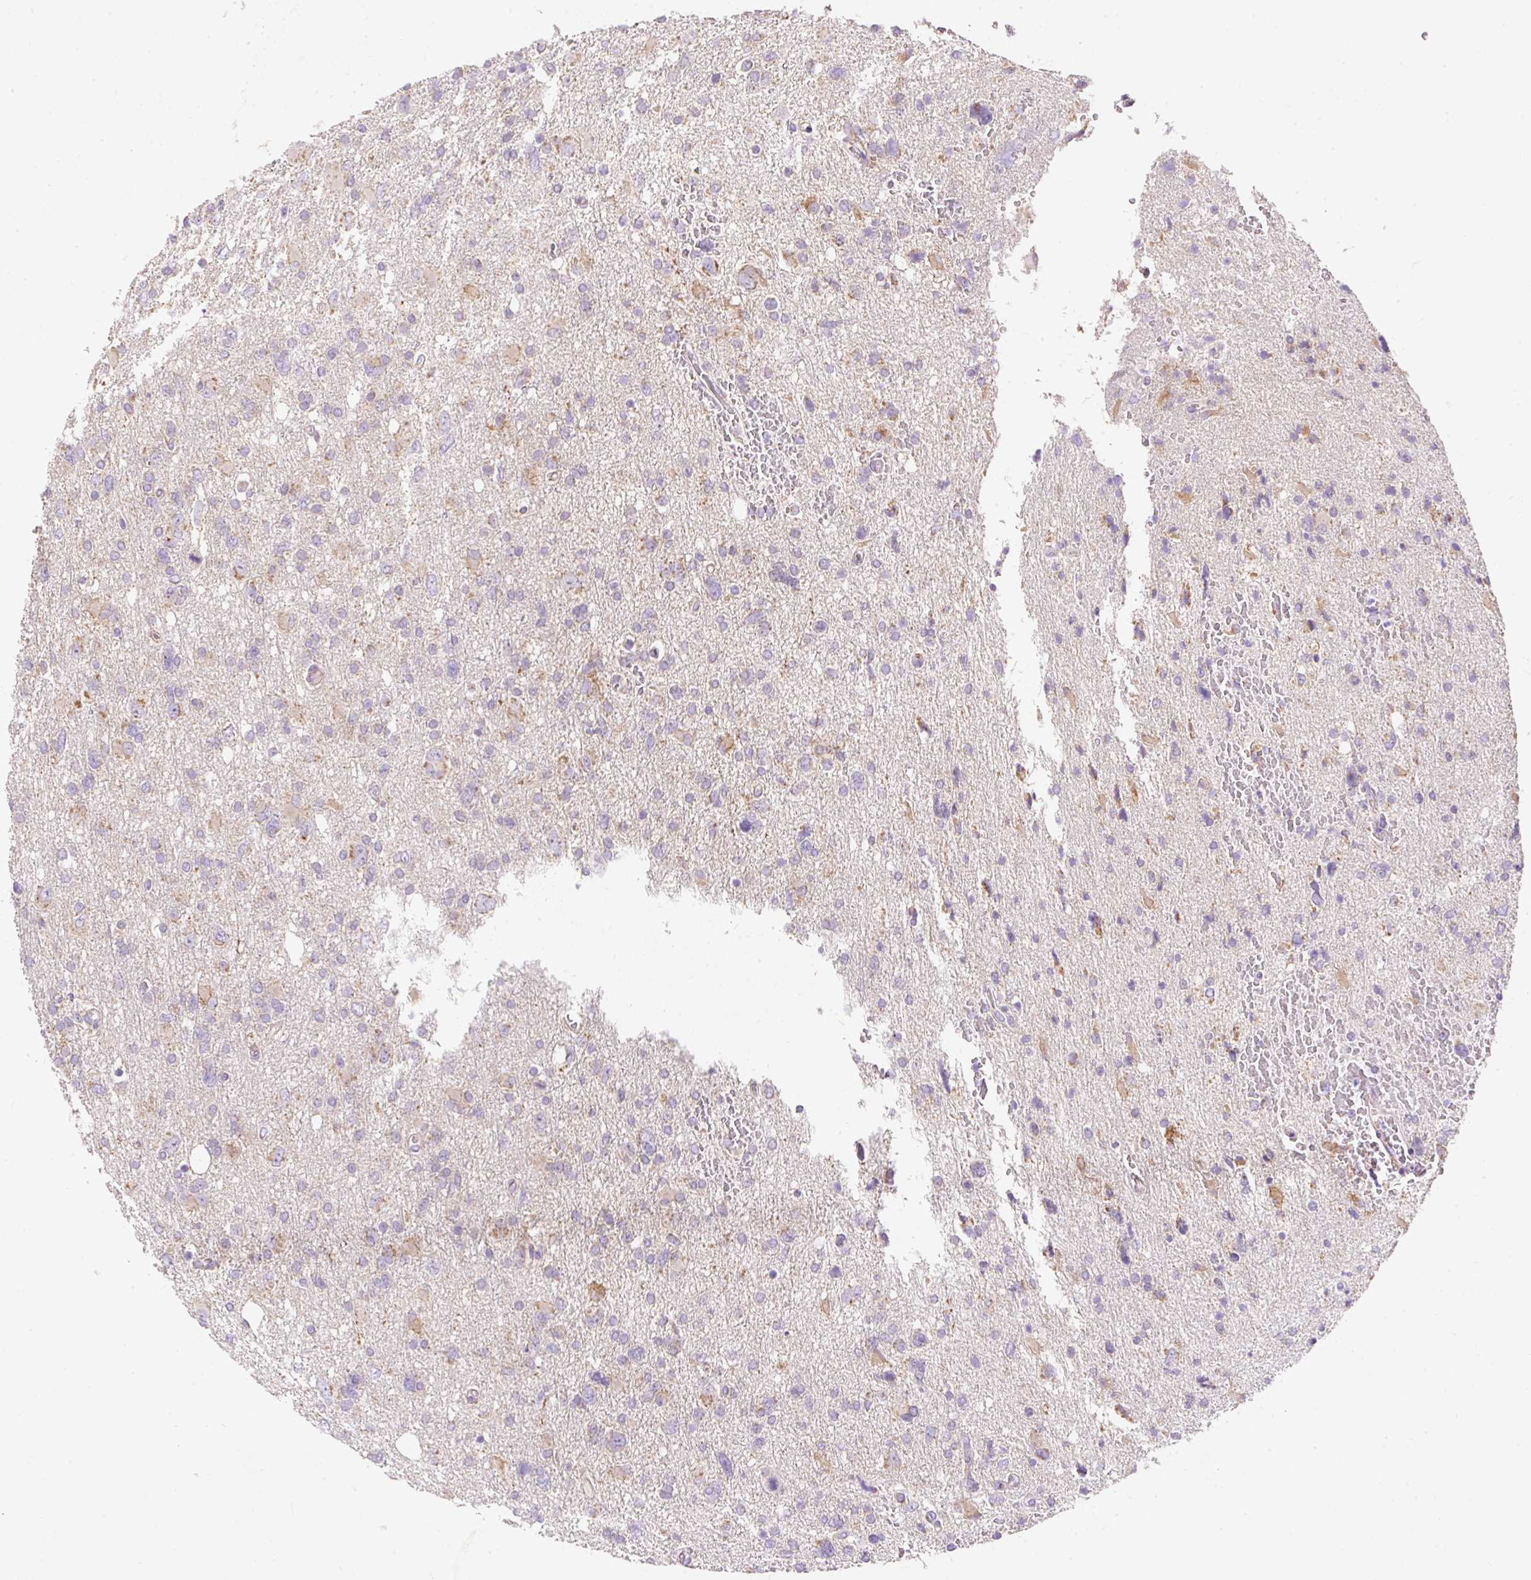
{"staining": {"intensity": "weak", "quantity": "25%-75%", "location": "cytoplasmic/membranous"}, "tissue": "glioma", "cell_type": "Tumor cells", "image_type": "cancer", "snomed": [{"axis": "morphology", "description": "Glioma, malignant, High grade"}, {"axis": "topography", "description": "Brain"}], "caption": "Brown immunohistochemical staining in human glioma shows weak cytoplasmic/membranous staining in approximately 25%-75% of tumor cells.", "gene": "PMAIP1", "patient": {"sex": "male", "age": 61}}